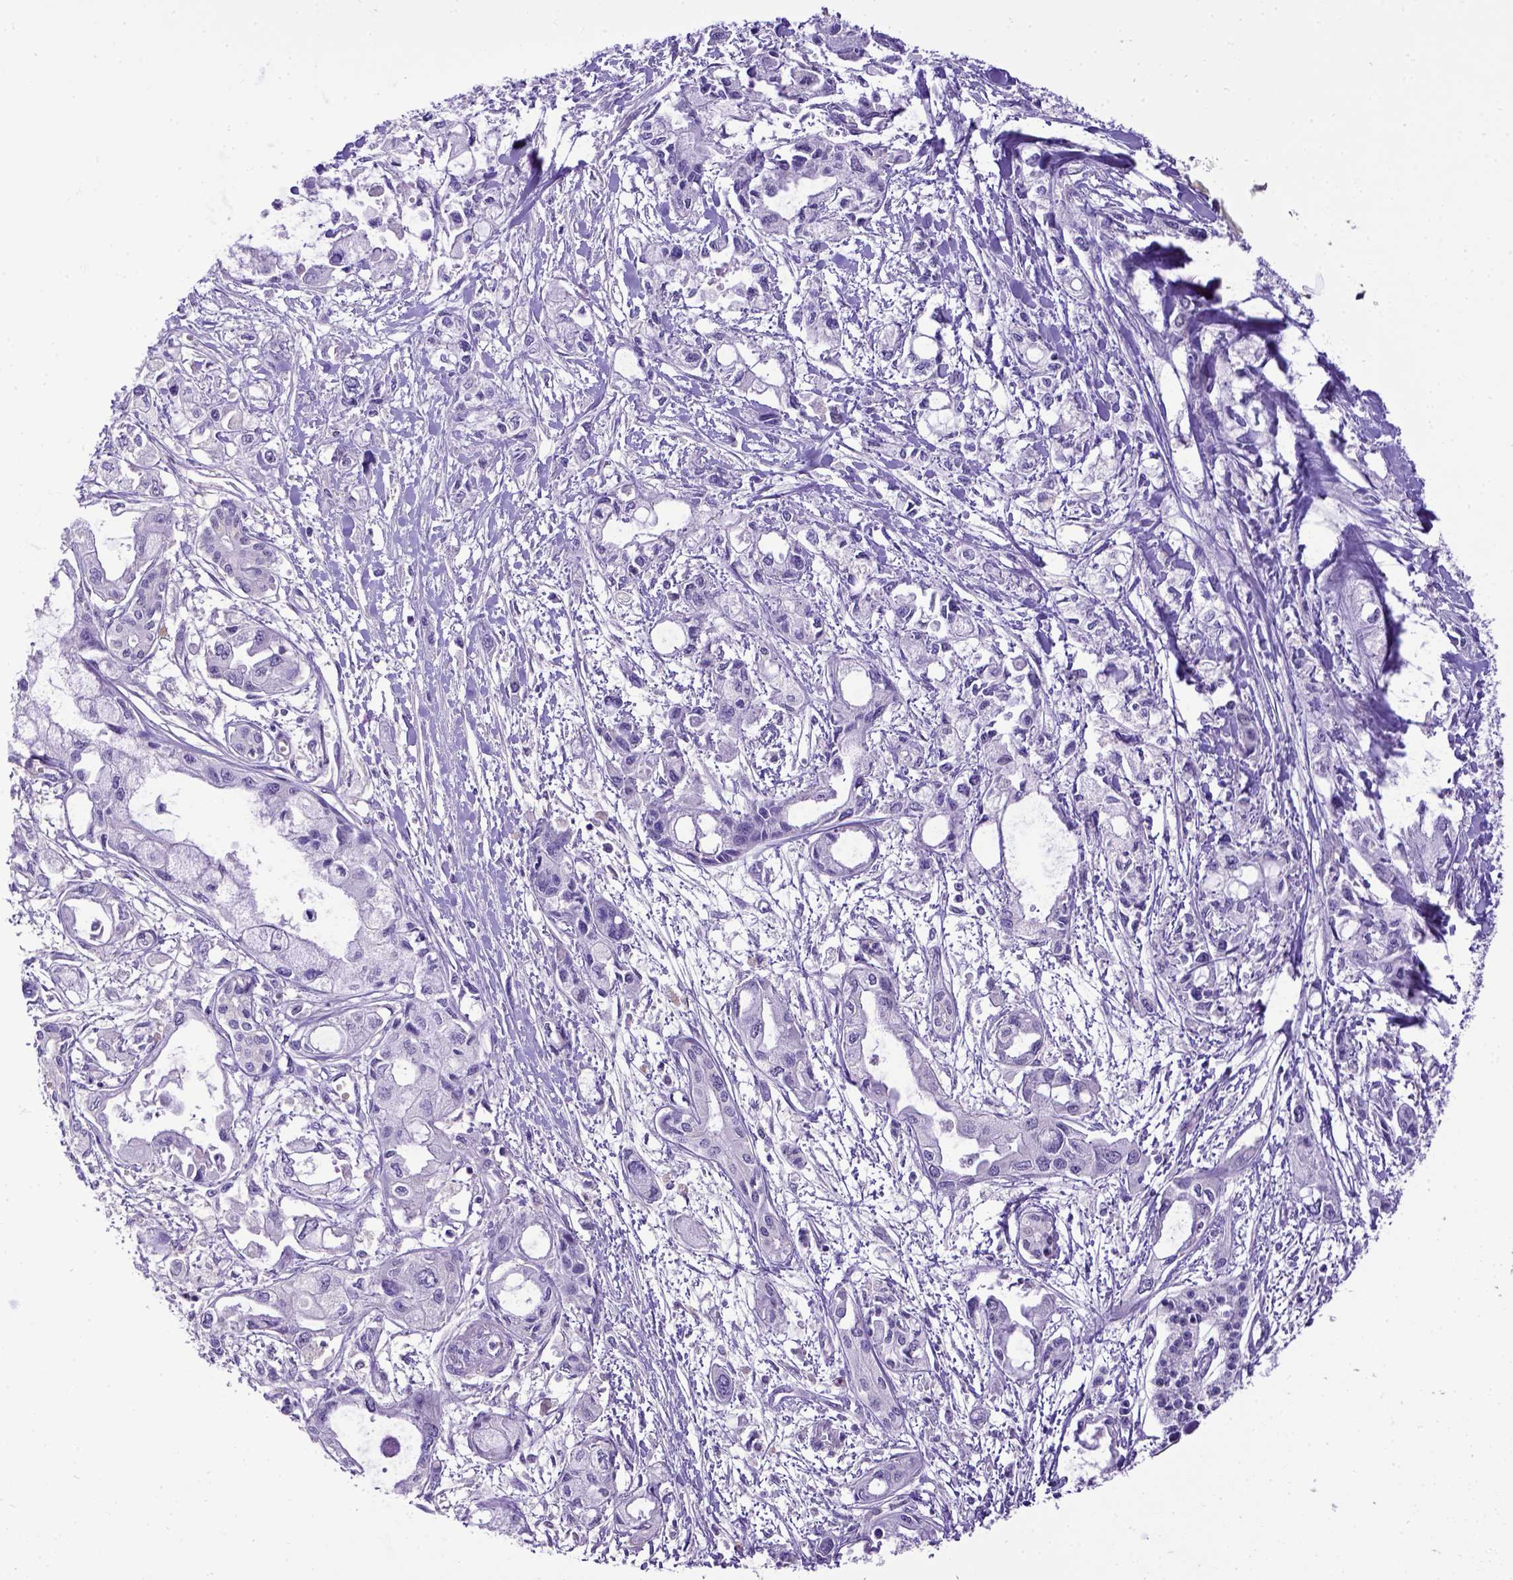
{"staining": {"intensity": "negative", "quantity": "none", "location": "none"}, "tissue": "pancreatic cancer", "cell_type": "Tumor cells", "image_type": "cancer", "snomed": [{"axis": "morphology", "description": "Adenocarcinoma, NOS"}, {"axis": "topography", "description": "Pancreas"}], "caption": "There is no significant expression in tumor cells of pancreatic cancer (adenocarcinoma). (DAB IHC, high magnification).", "gene": "ESR1", "patient": {"sex": "female", "age": 61}}